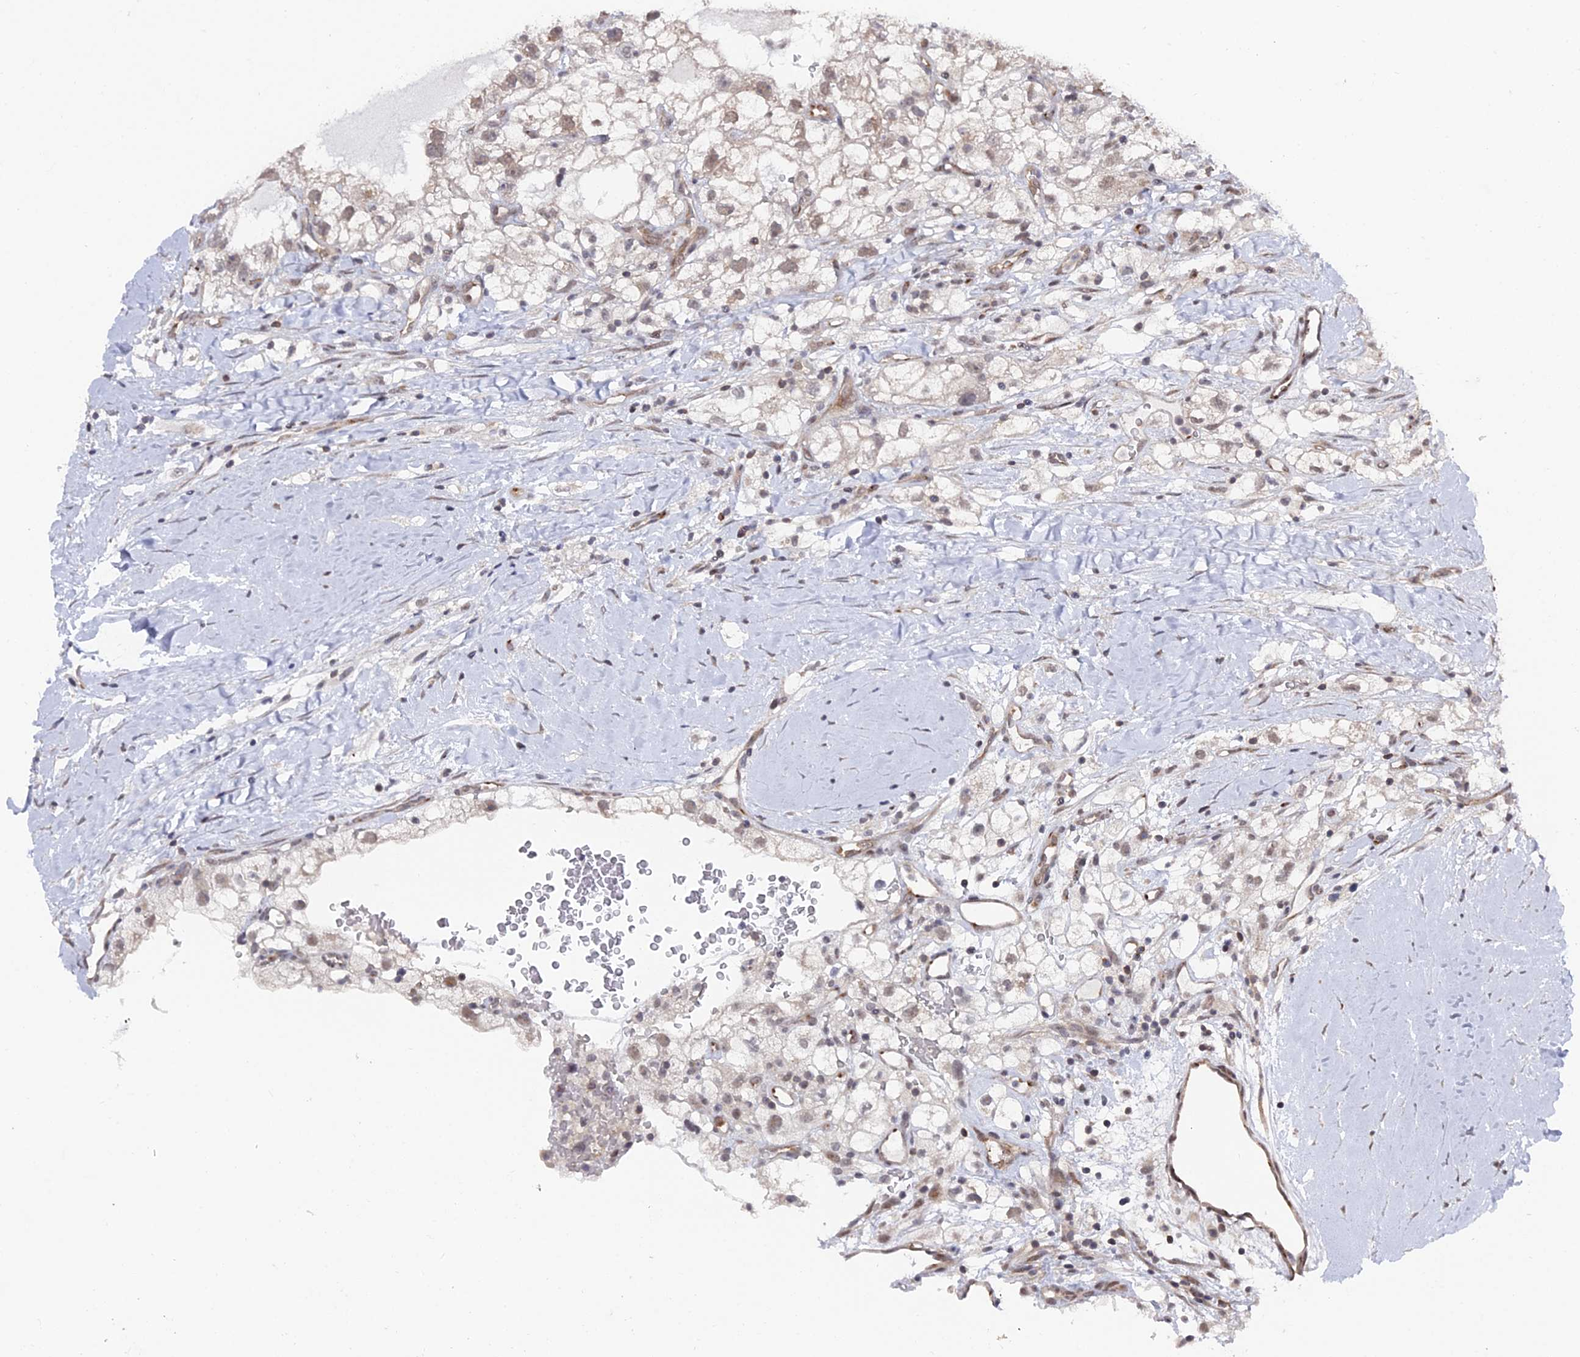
{"staining": {"intensity": "weak", "quantity": "25%-75%", "location": "cytoplasmic/membranous,nuclear"}, "tissue": "renal cancer", "cell_type": "Tumor cells", "image_type": "cancer", "snomed": [{"axis": "morphology", "description": "Adenocarcinoma, NOS"}, {"axis": "topography", "description": "Kidney"}], "caption": "Tumor cells demonstrate weak cytoplasmic/membranous and nuclear staining in approximately 25%-75% of cells in renal adenocarcinoma.", "gene": "FHIP2A", "patient": {"sex": "male", "age": 59}}